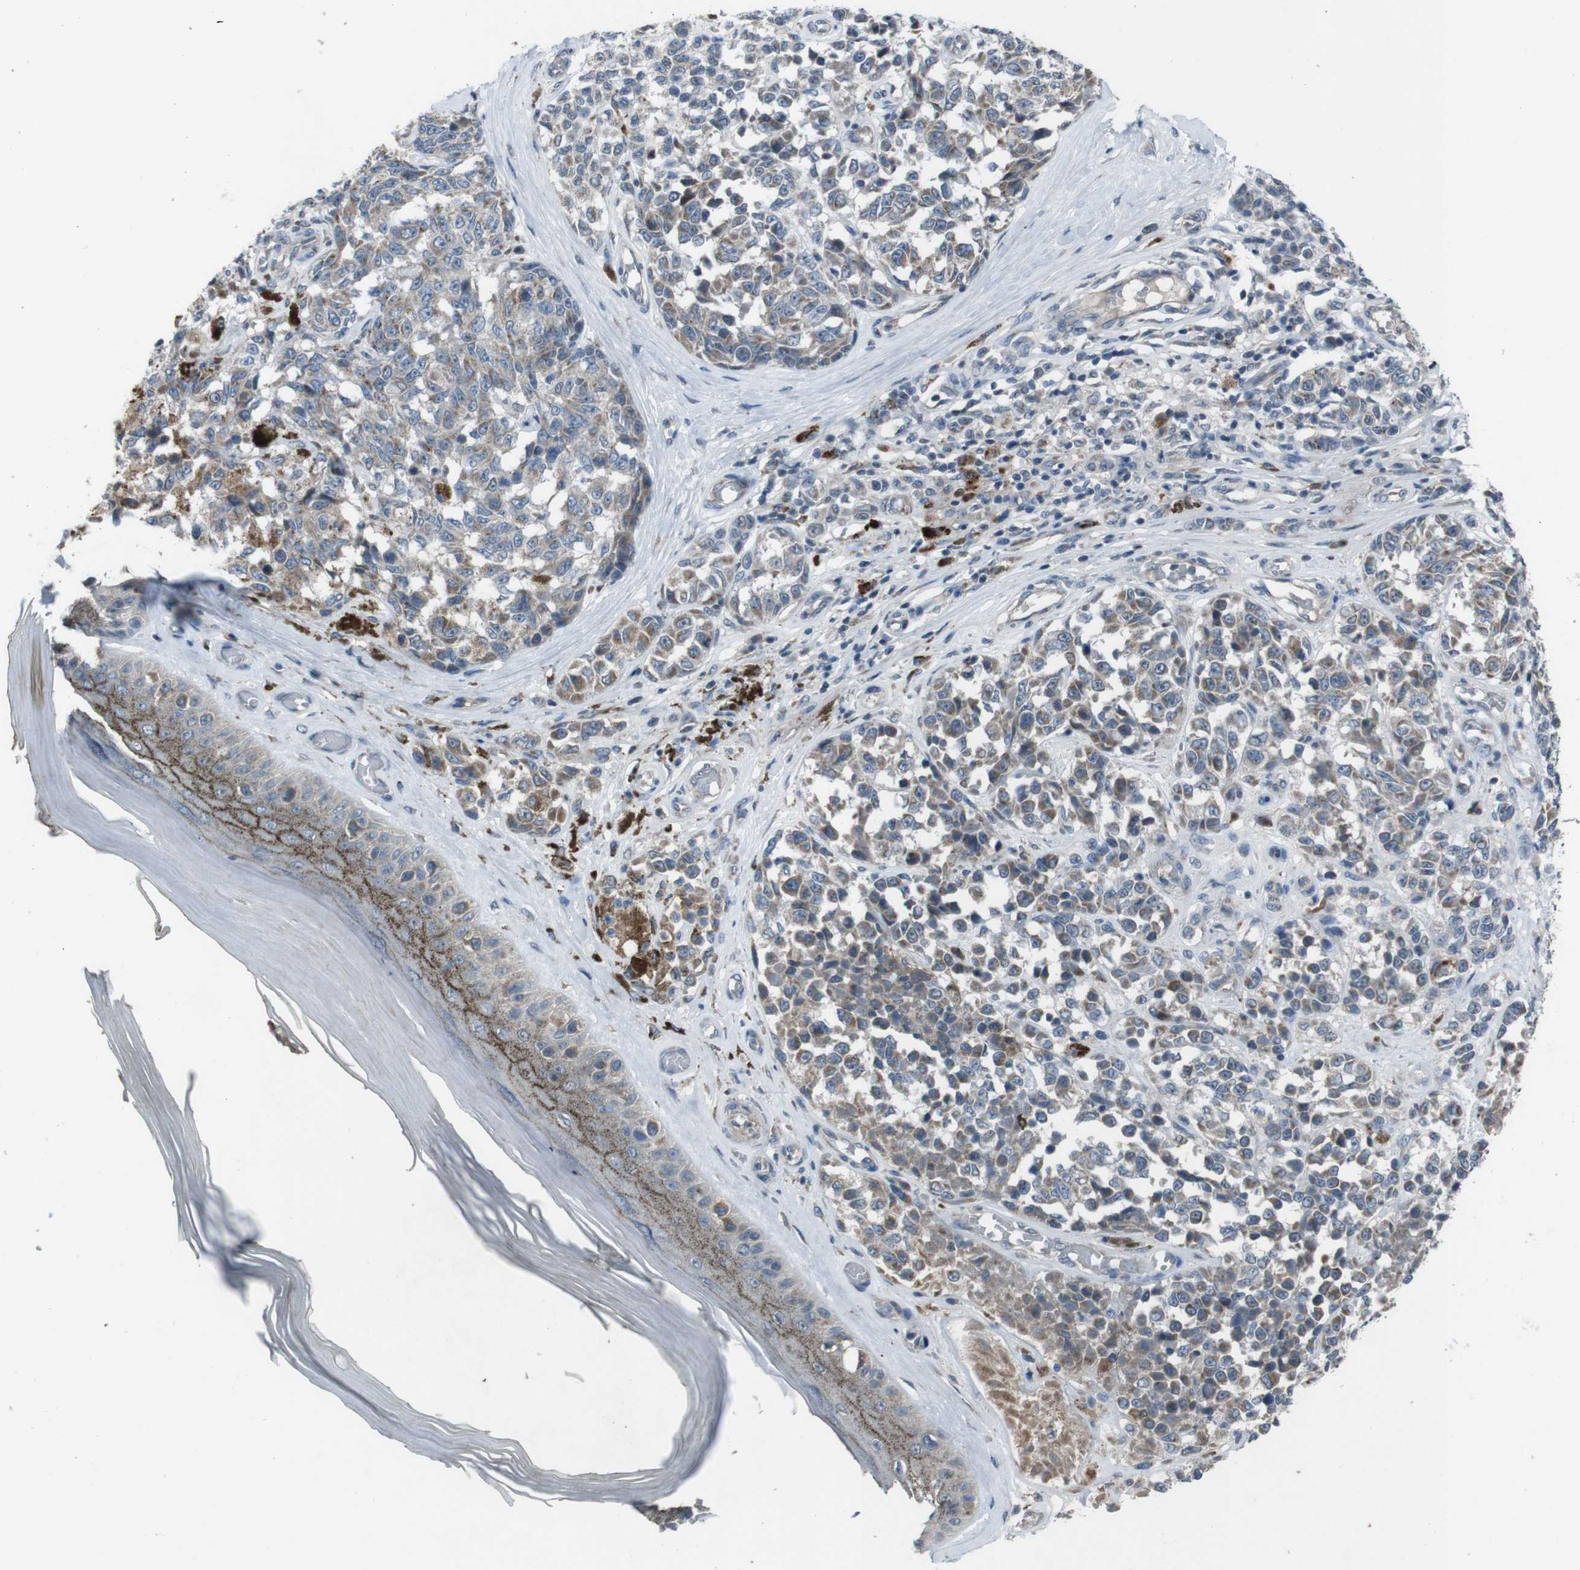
{"staining": {"intensity": "weak", "quantity": ">75%", "location": "cytoplasmic/membranous"}, "tissue": "melanoma", "cell_type": "Tumor cells", "image_type": "cancer", "snomed": [{"axis": "morphology", "description": "Malignant melanoma, NOS"}, {"axis": "topography", "description": "Skin"}], "caption": "Protein analysis of malignant melanoma tissue shows weak cytoplasmic/membranous staining in approximately >75% of tumor cells.", "gene": "EFNA5", "patient": {"sex": "female", "age": 64}}